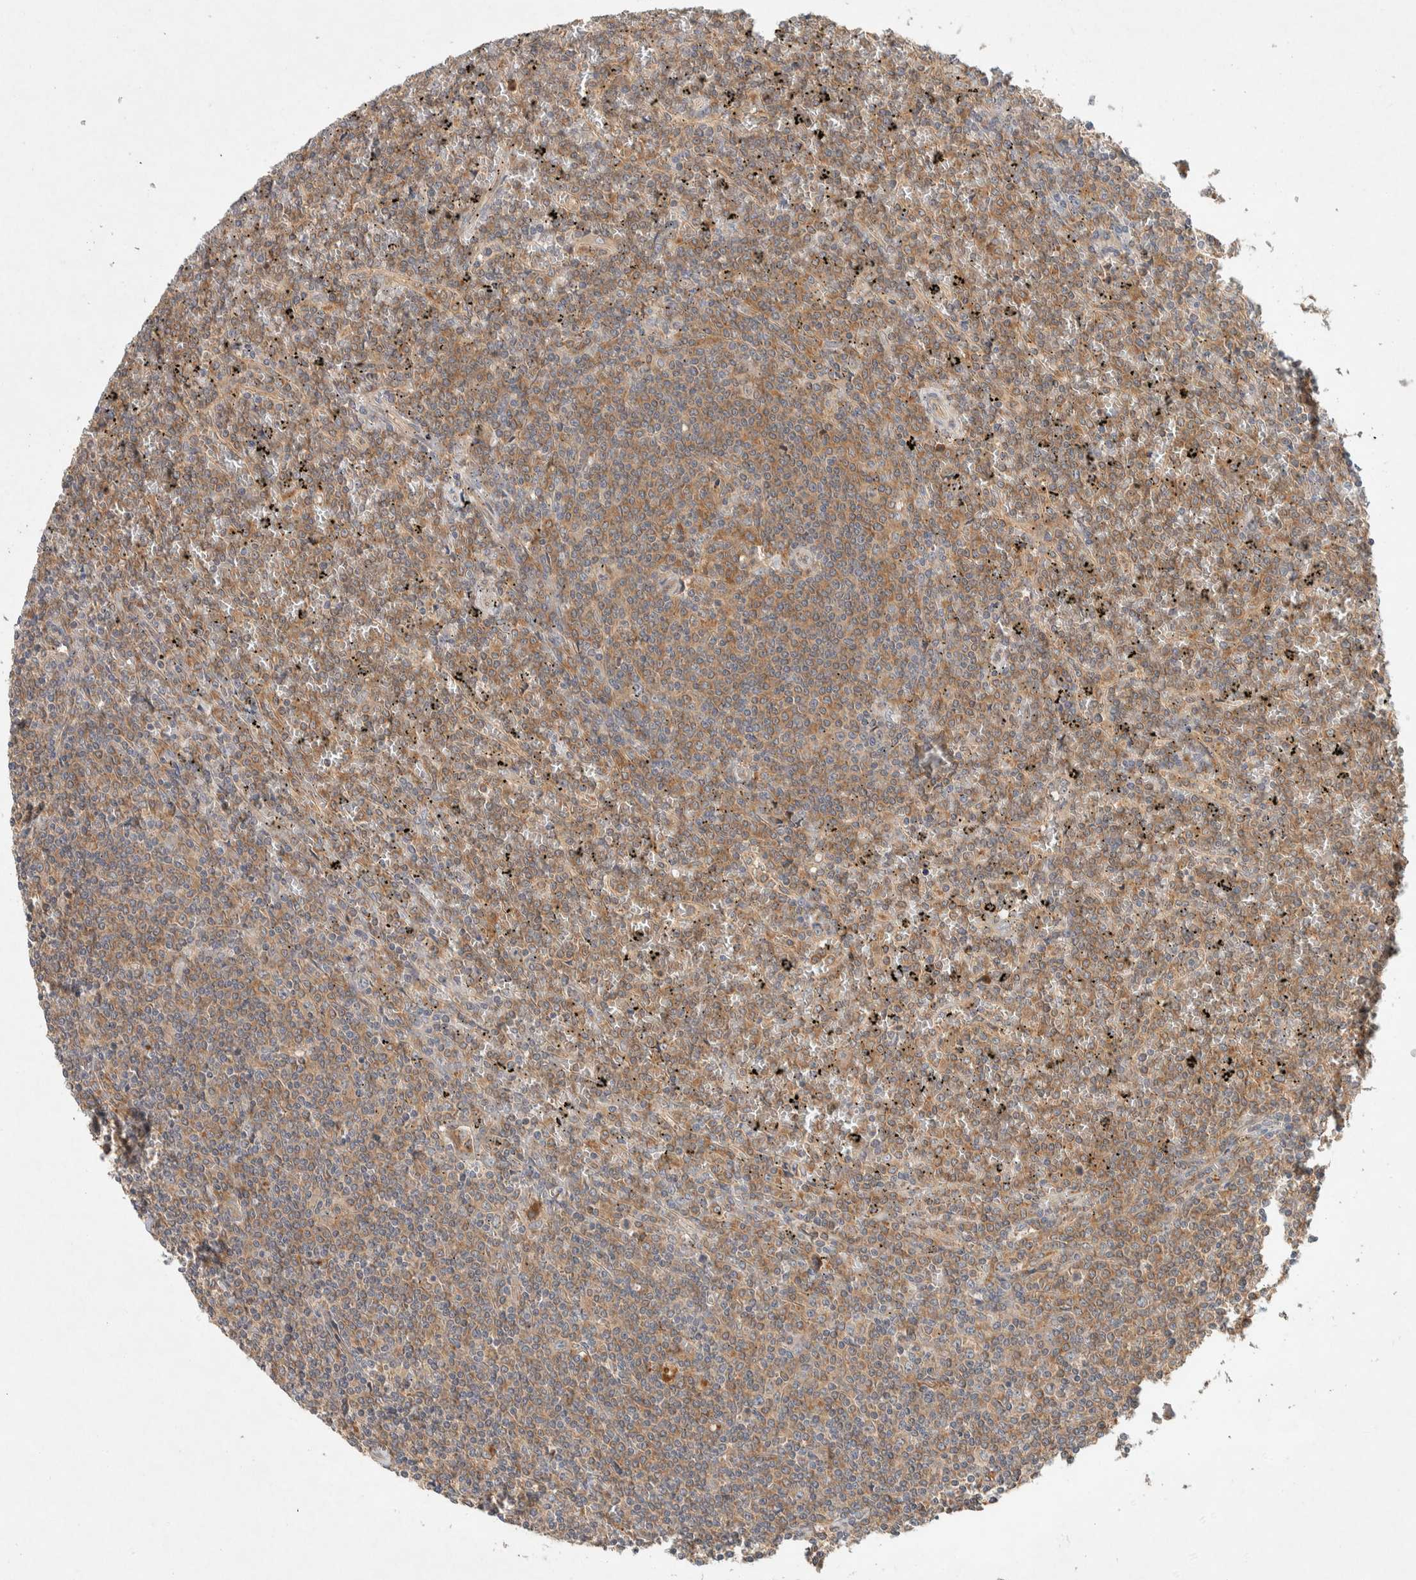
{"staining": {"intensity": "moderate", "quantity": ">75%", "location": "cytoplasmic/membranous"}, "tissue": "lymphoma", "cell_type": "Tumor cells", "image_type": "cancer", "snomed": [{"axis": "morphology", "description": "Malignant lymphoma, non-Hodgkin's type, Low grade"}, {"axis": "topography", "description": "Spleen"}], "caption": "Lymphoma tissue reveals moderate cytoplasmic/membranous expression in approximately >75% of tumor cells", "gene": "PXK", "patient": {"sex": "female", "age": 19}}